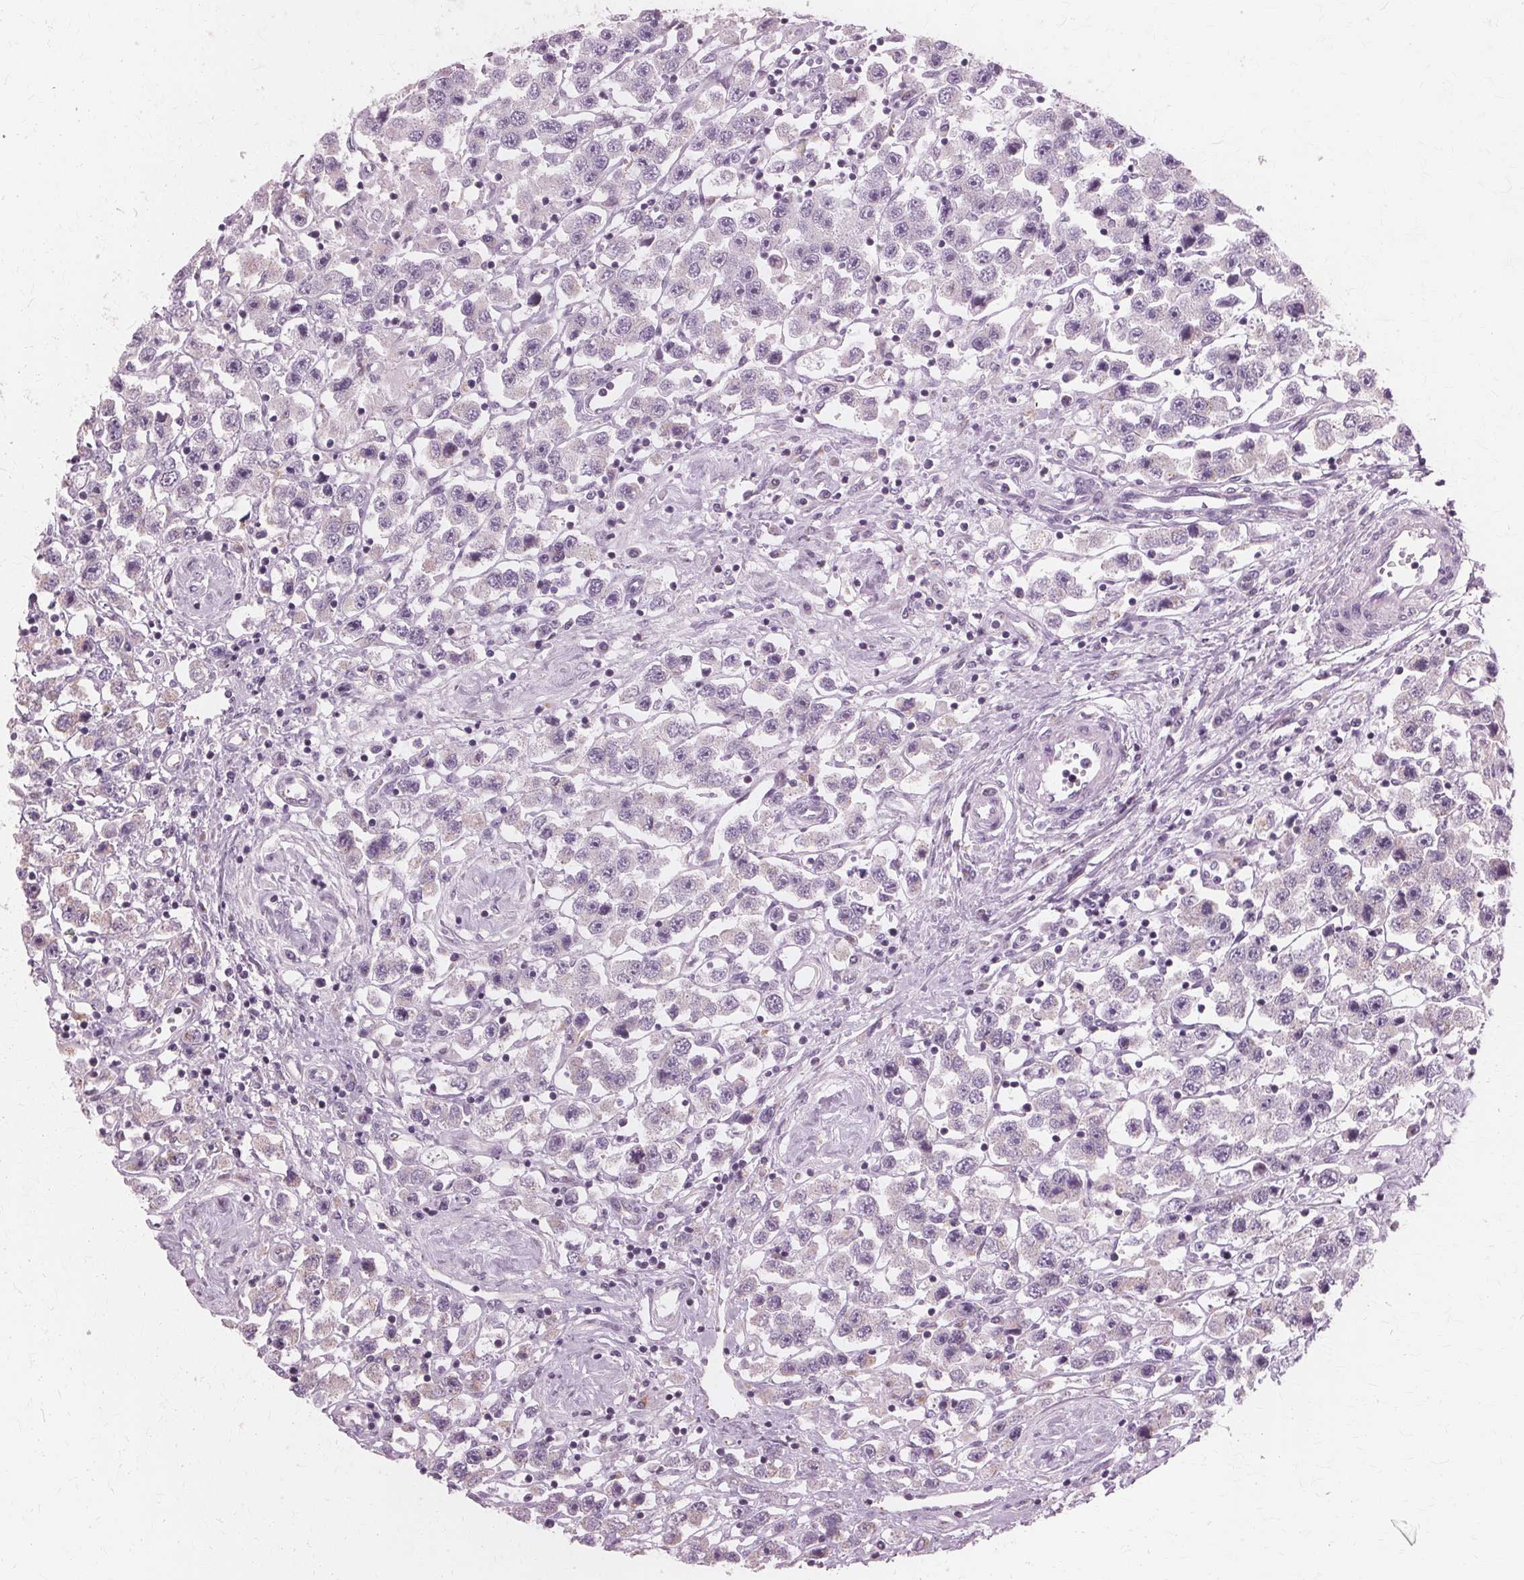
{"staining": {"intensity": "negative", "quantity": "none", "location": "none"}, "tissue": "testis cancer", "cell_type": "Tumor cells", "image_type": "cancer", "snomed": [{"axis": "morphology", "description": "Seminoma, NOS"}, {"axis": "topography", "description": "Testis"}], "caption": "Histopathology image shows no significant protein positivity in tumor cells of seminoma (testis).", "gene": "DNASE2", "patient": {"sex": "male", "age": 45}}